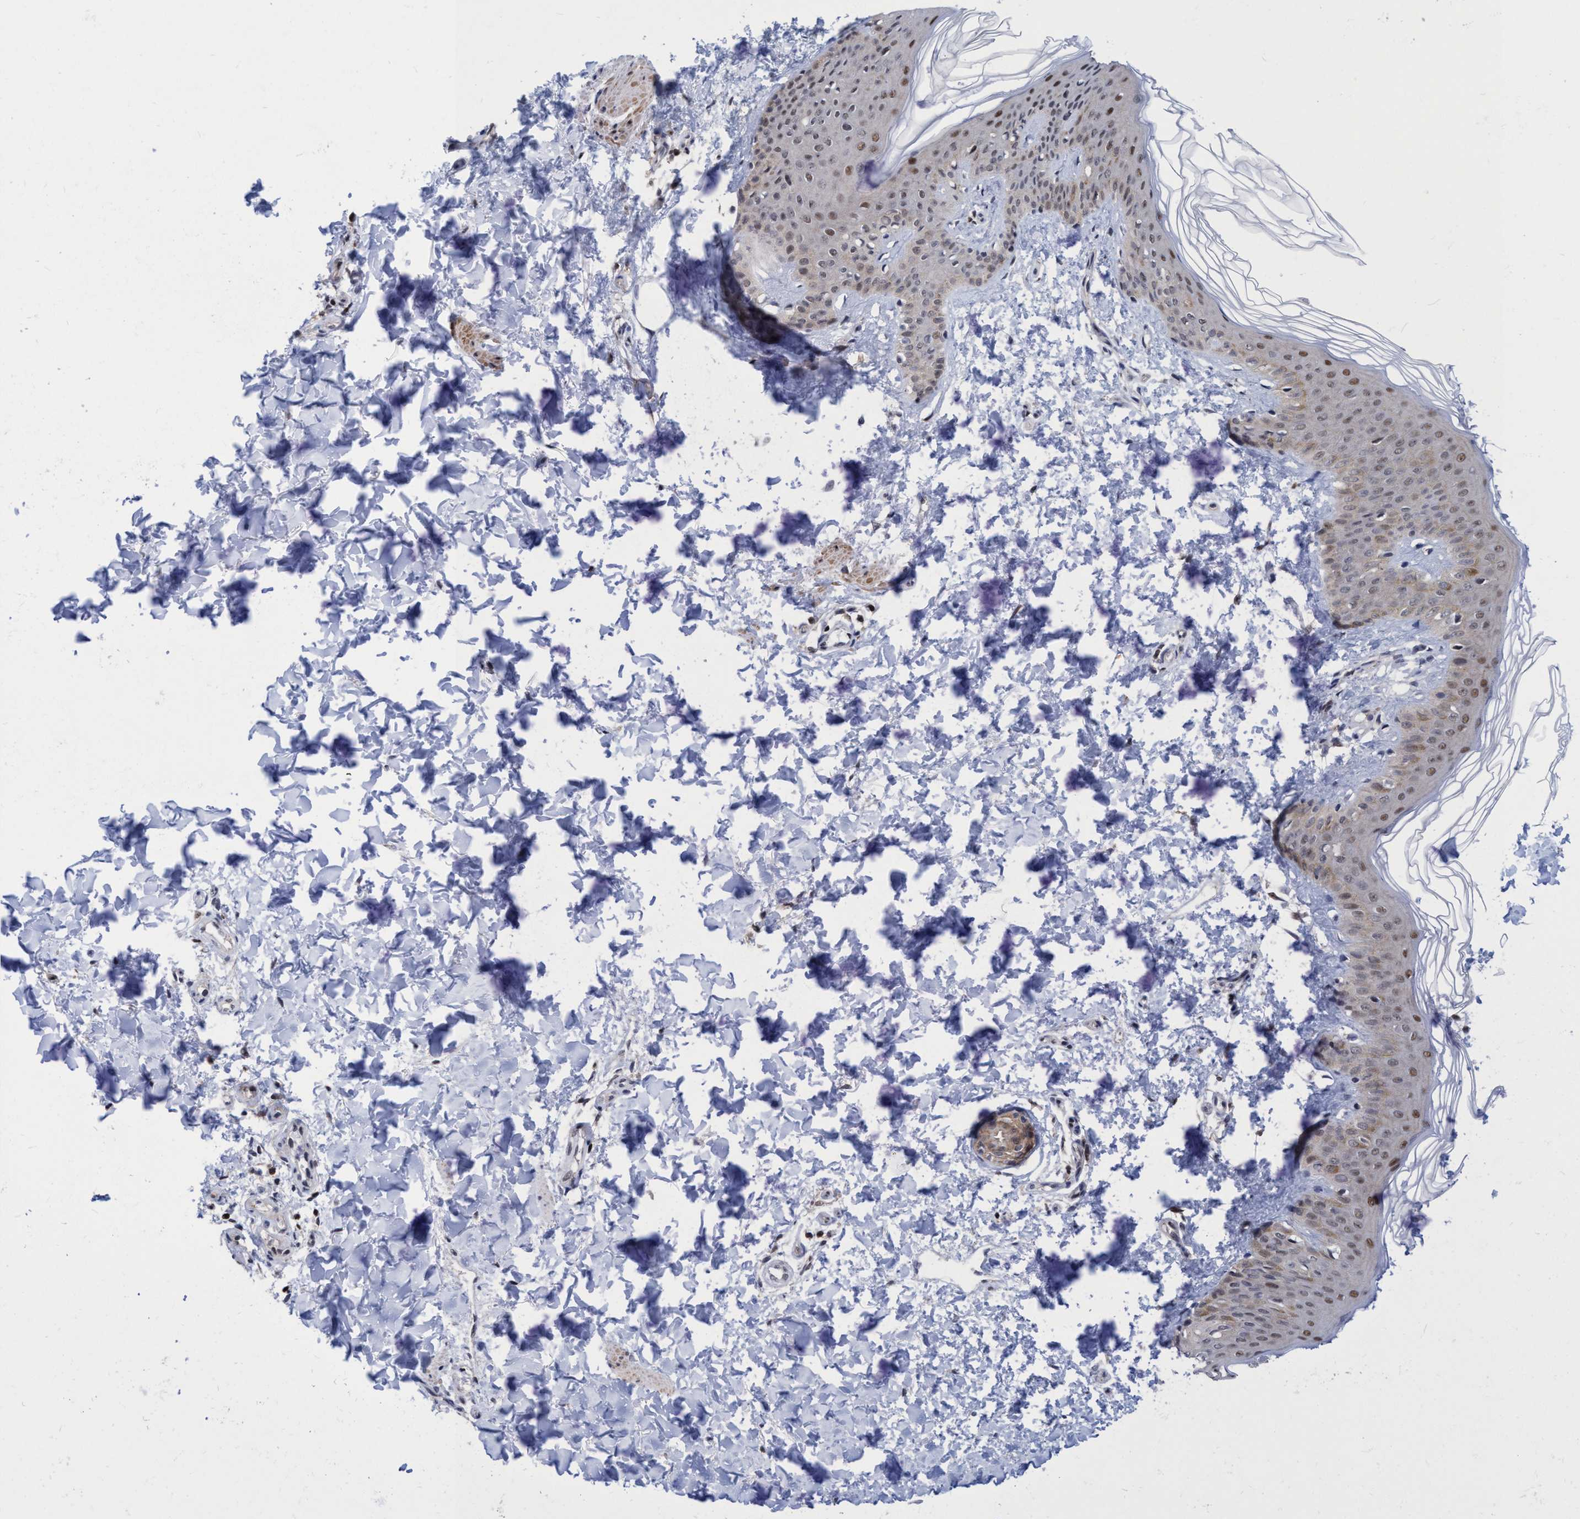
{"staining": {"intensity": "weak", "quantity": "25%-75%", "location": "nuclear"}, "tissue": "skin", "cell_type": "Fibroblasts", "image_type": "normal", "snomed": [{"axis": "morphology", "description": "Normal tissue, NOS"}, {"axis": "morphology", "description": "Neoplasm, benign, NOS"}, {"axis": "topography", "description": "Skin"}, {"axis": "topography", "description": "Soft tissue"}], "caption": "Immunohistochemical staining of normal human skin exhibits 25%-75% levels of weak nuclear protein expression in about 25%-75% of fibroblasts.", "gene": "C9orf78", "patient": {"sex": "male", "age": 26}}